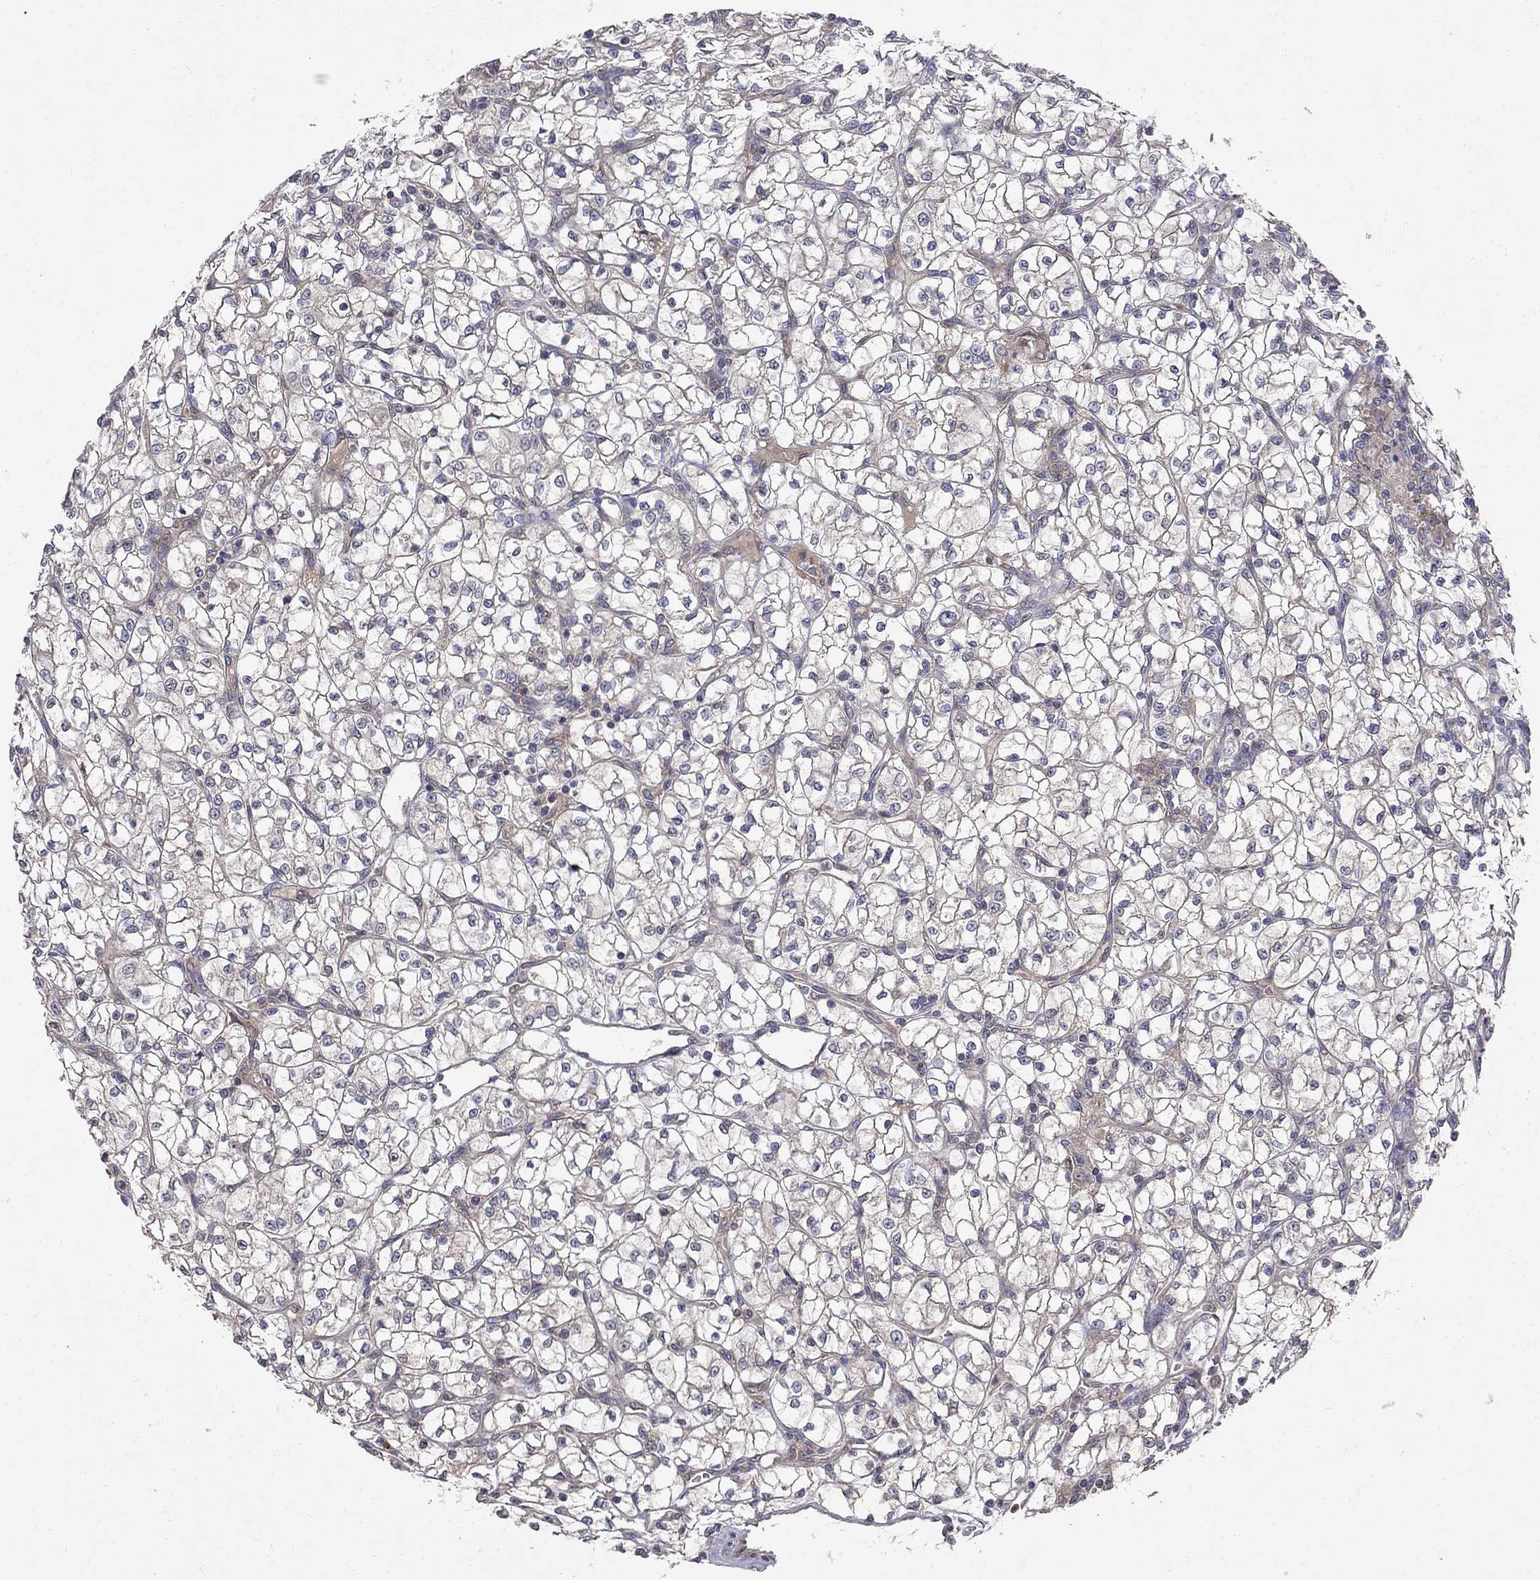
{"staining": {"intensity": "negative", "quantity": "none", "location": "none"}, "tissue": "renal cancer", "cell_type": "Tumor cells", "image_type": "cancer", "snomed": [{"axis": "morphology", "description": "Adenocarcinoma, NOS"}, {"axis": "topography", "description": "Kidney"}], "caption": "Image shows no protein staining in tumor cells of renal cancer (adenocarcinoma) tissue.", "gene": "ABI3", "patient": {"sex": "female", "age": 64}}